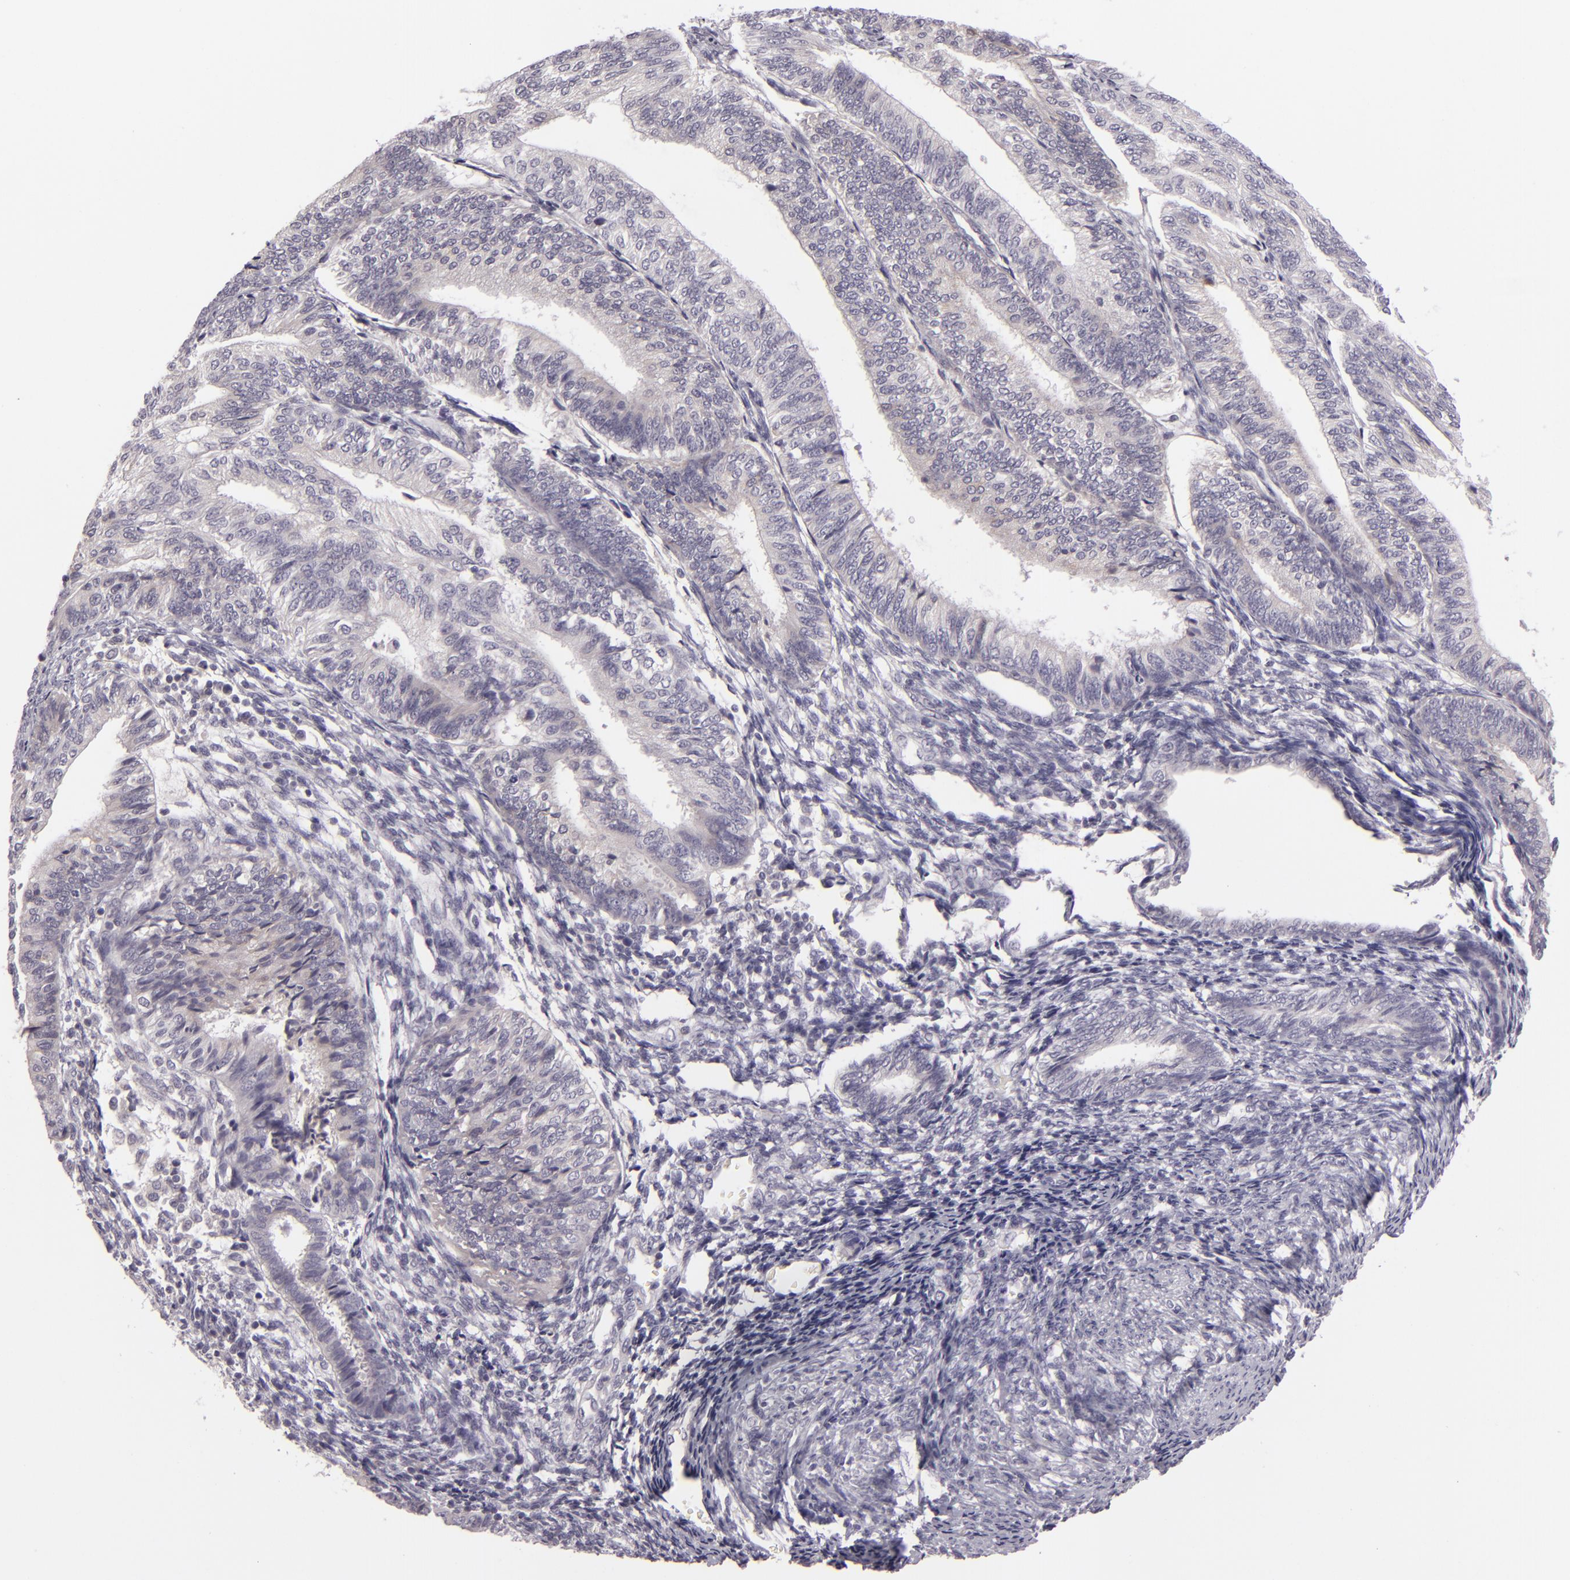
{"staining": {"intensity": "negative", "quantity": "none", "location": "none"}, "tissue": "endometrial cancer", "cell_type": "Tumor cells", "image_type": "cancer", "snomed": [{"axis": "morphology", "description": "Adenocarcinoma, NOS"}, {"axis": "topography", "description": "Endometrium"}], "caption": "Endometrial adenocarcinoma was stained to show a protein in brown. There is no significant positivity in tumor cells.", "gene": "EGFL6", "patient": {"sex": "female", "age": 55}}